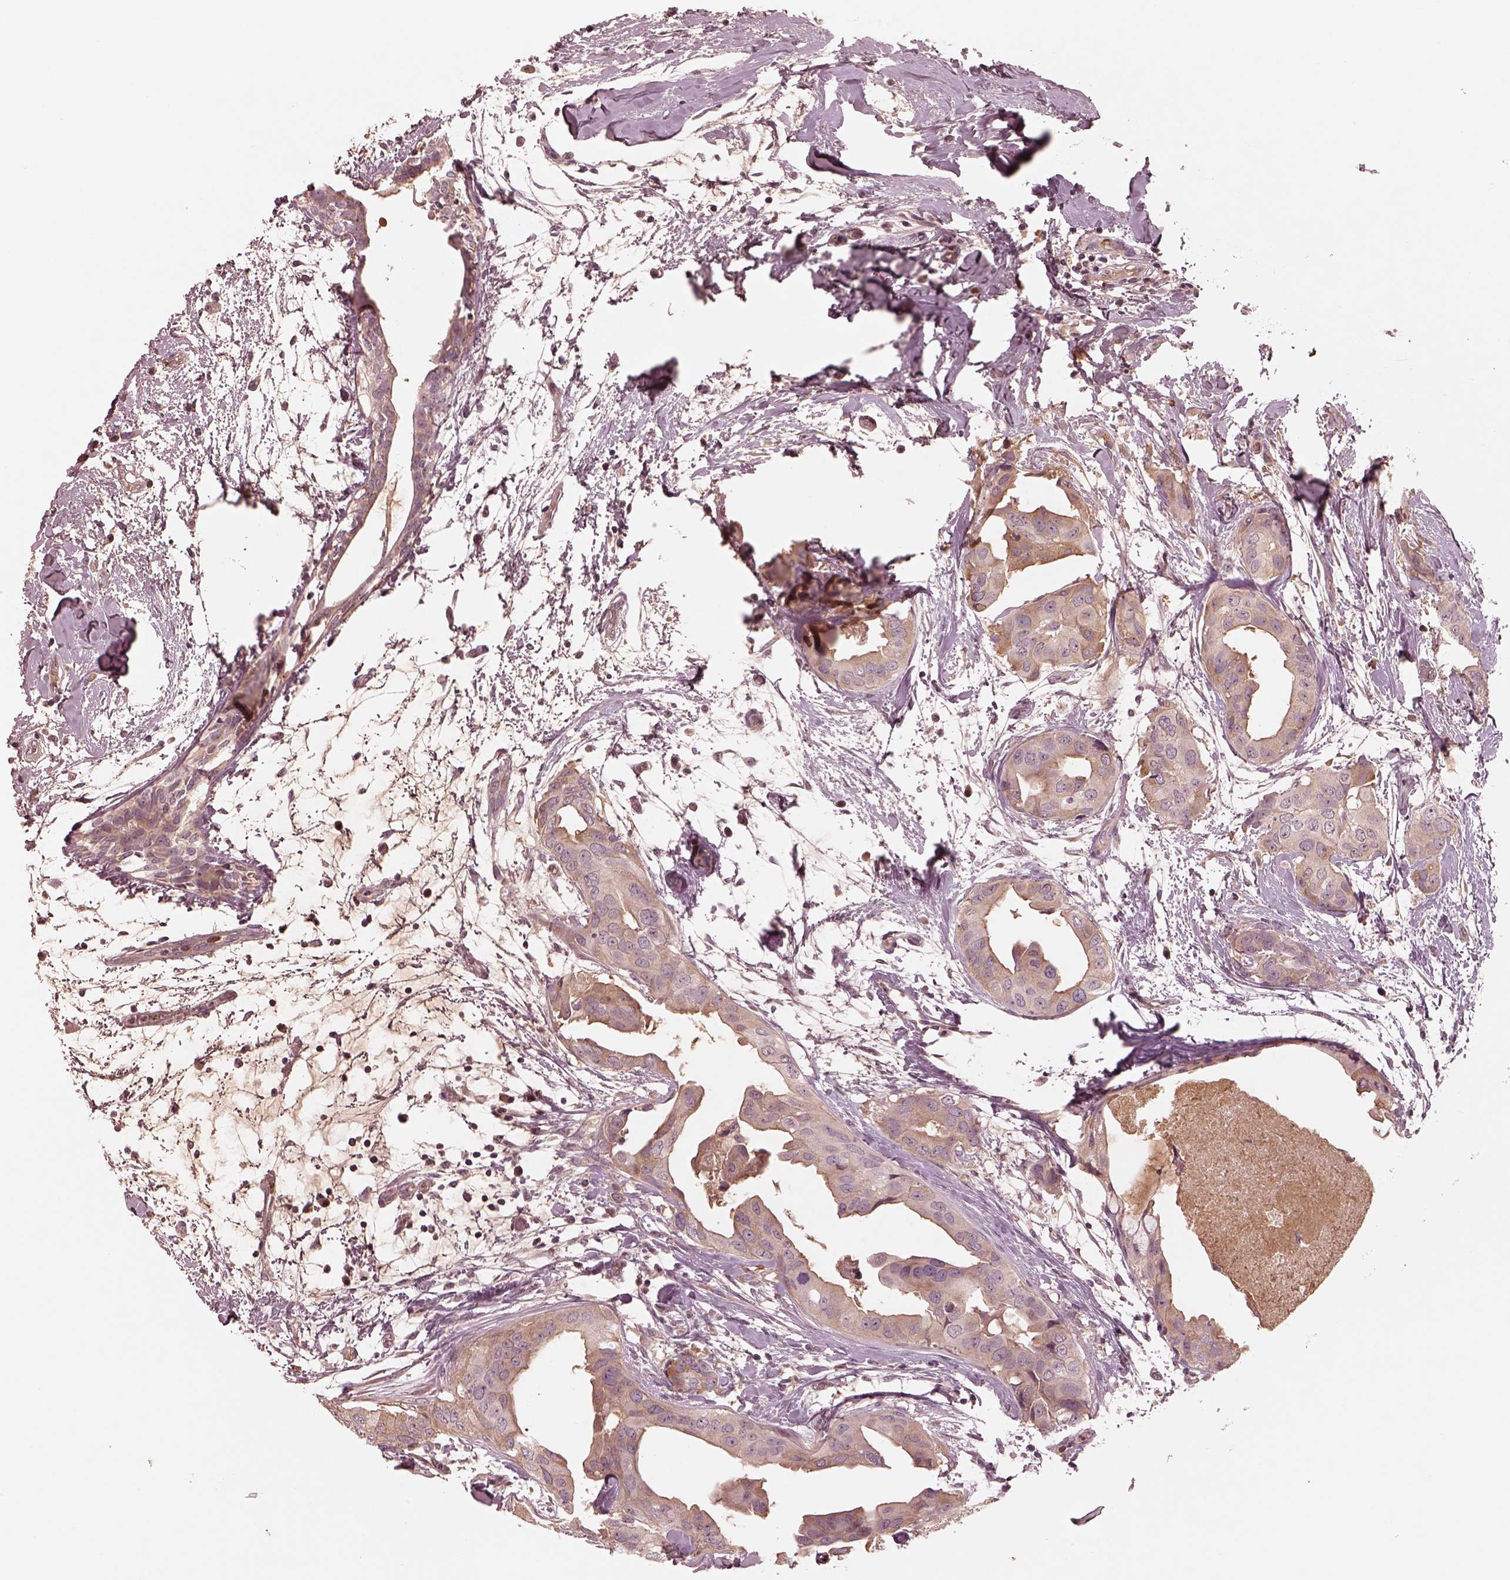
{"staining": {"intensity": "weak", "quantity": "25%-75%", "location": "cytoplasmic/membranous"}, "tissue": "breast cancer", "cell_type": "Tumor cells", "image_type": "cancer", "snomed": [{"axis": "morphology", "description": "Normal tissue, NOS"}, {"axis": "morphology", "description": "Duct carcinoma"}, {"axis": "topography", "description": "Breast"}], "caption": "Protein staining reveals weak cytoplasmic/membranous expression in about 25%-75% of tumor cells in breast cancer. (Stains: DAB in brown, nuclei in blue, Microscopy: brightfield microscopy at high magnification).", "gene": "TF", "patient": {"sex": "female", "age": 40}}